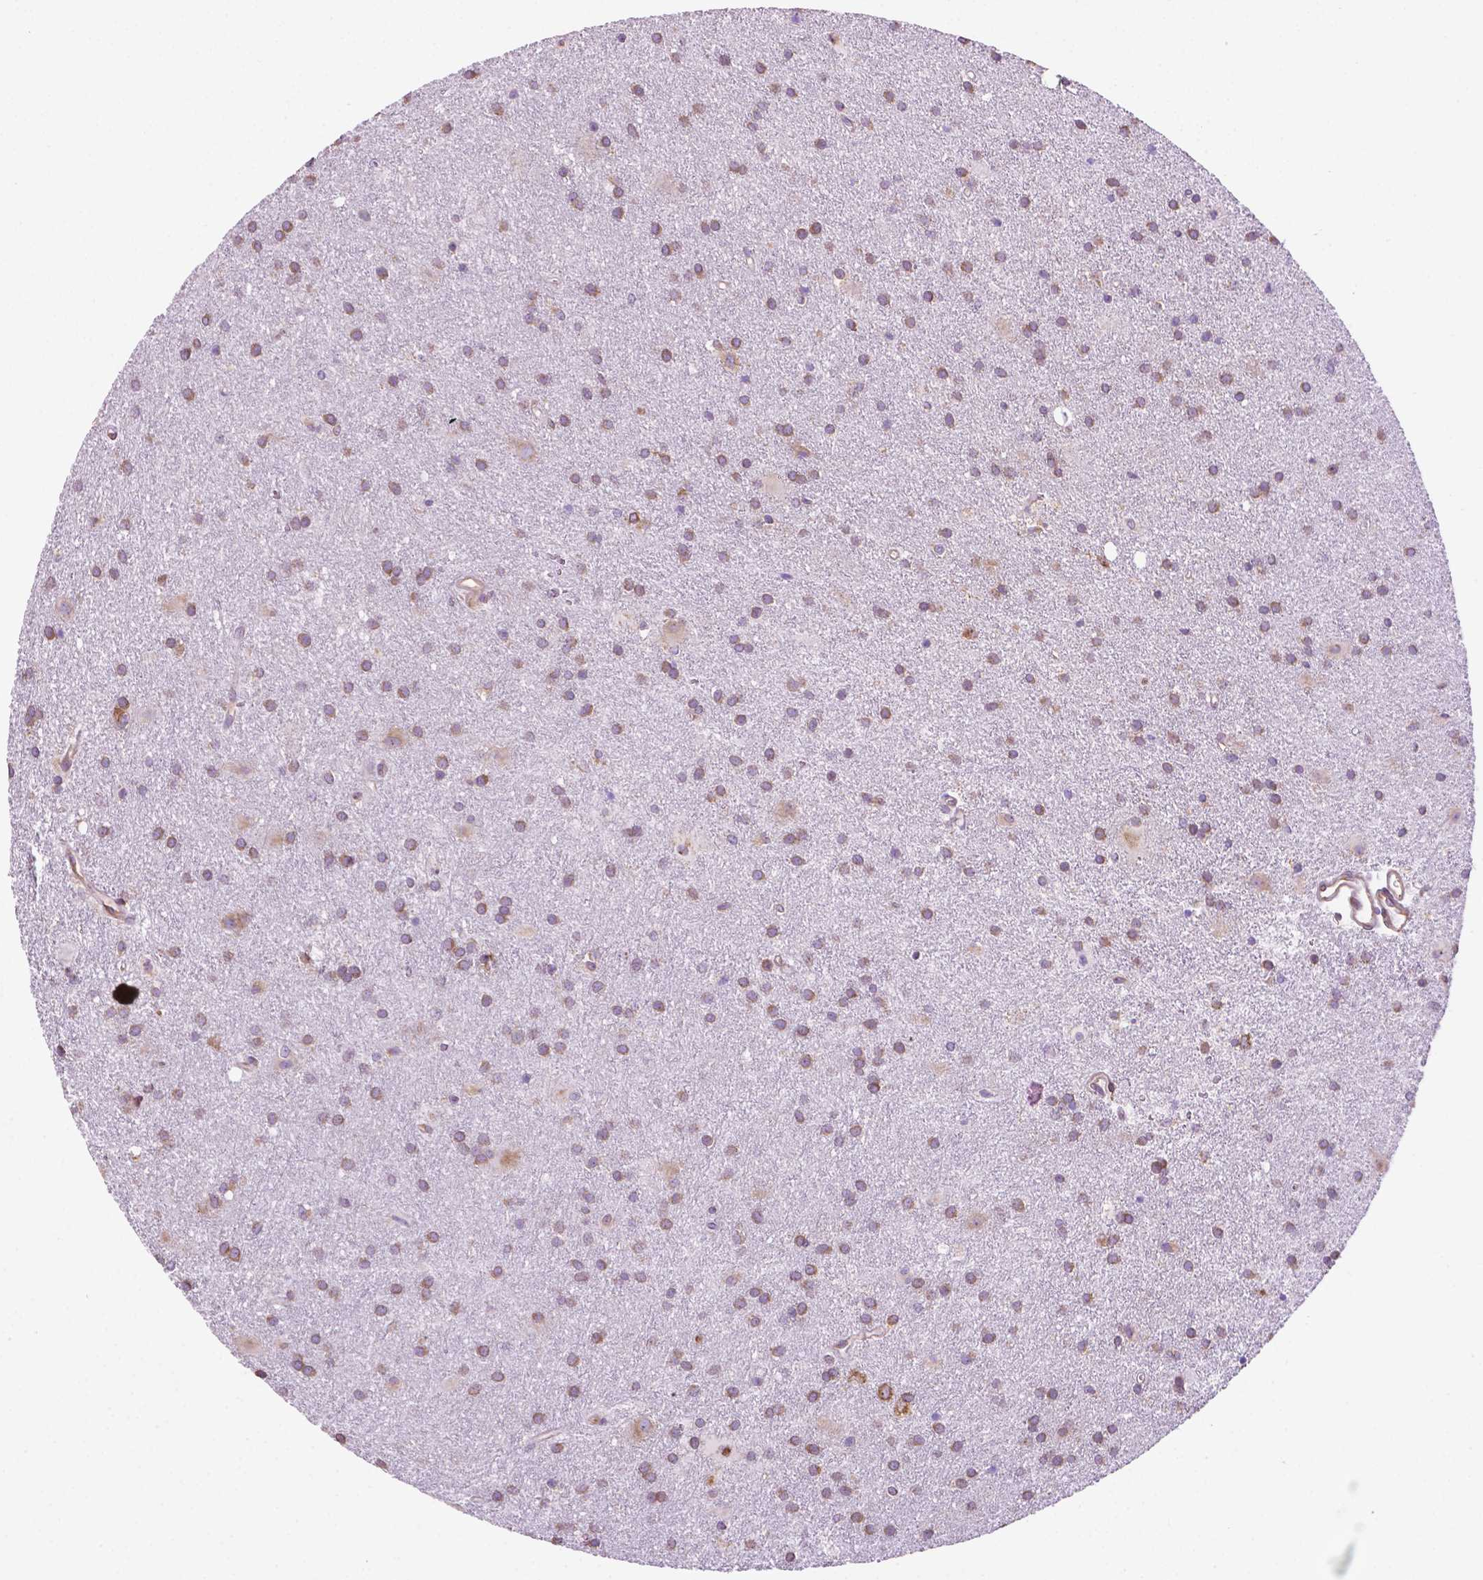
{"staining": {"intensity": "moderate", "quantity": ">75%", "location": "cytoplasmic/membranous"}, "tissue": "glioma", "cell_type": "Tumor cells", "image_type": "cancer", "snomed": [{"axis": "morphology", "description": "Glioma, malignant, Low grade"}, {"axis": "topography", "description": "Brain"}], "caption": "Glioma stained with a protein marker shows moderate staining in tumor cells.", "gene": "RPL29", "patient": {"sex": "male", "age": 58}}